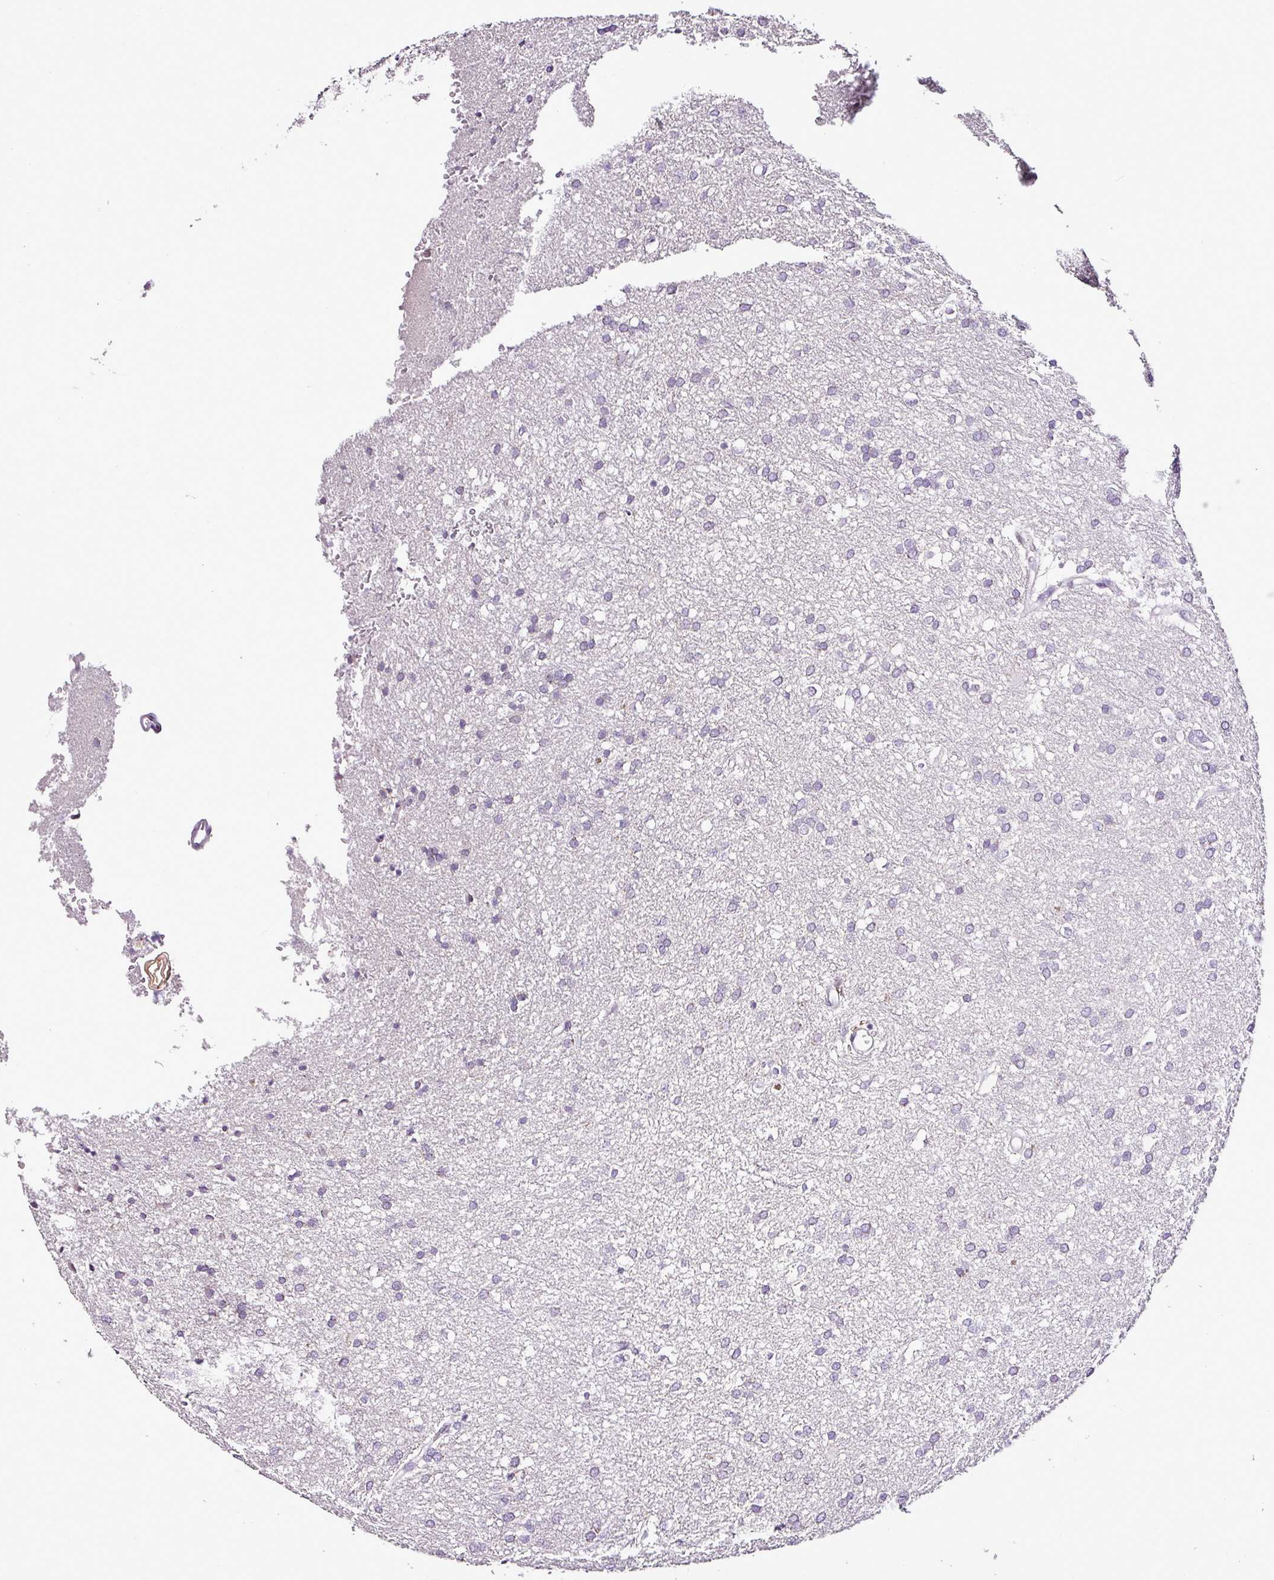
{"staining": {"intensity": "negative", "quantity": "none", "location": "none"}, "tissue": "glioma", "cell_type": "Tumor cells", "image_type": "cancer", "snomed": [{"axis": "morphology", "description": "Glioma, malignant, Low grade"}, {"axis": "topography", "description": "Brain"}], "caption": "Human malignant glioma (low-grade) stained for a protein using IHC demonstrates no positivity in tumor cells.", "gene": "ESR1", "patient": {"sex": "female", "age": 33}}